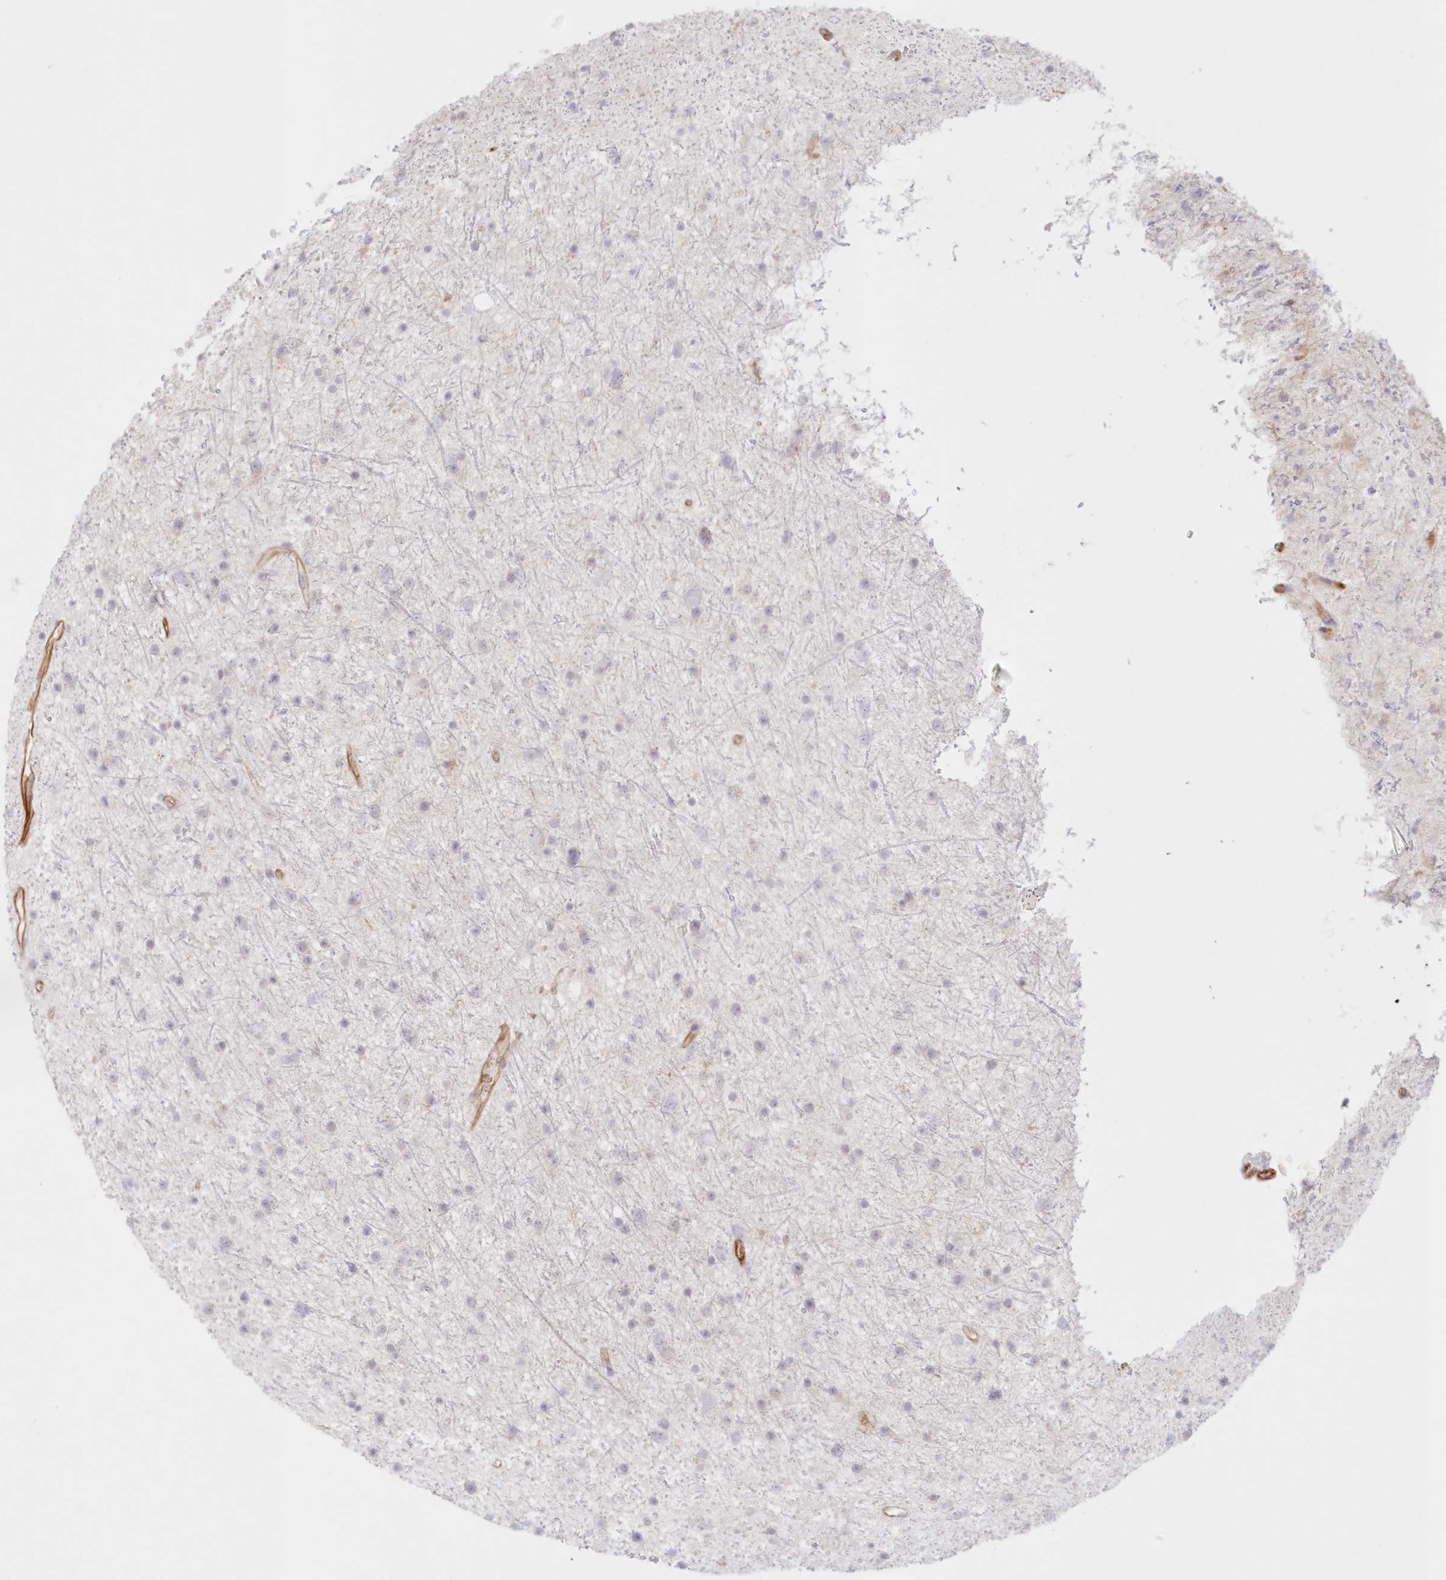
{"staining": {"intensity": "negative", "quantity": "none", "location": "none"}, "tissue": "glioma", "cell_type": "Tumor cells", "image_type": "cancer", "snomed": [{"axis": "morphology", "description": "Glioma, malignant, Low grade"}, {"axis": "topography", "description": "Cerebral cortex"}], "caption": "IHC of malignant glioma (low-grade) exhibits no staining in tumor cells. (DAB immunohistochemistry (IHC), high magnification).", "gene": "DMRTB1", "patient": {"sex": "female", "age": 39}}